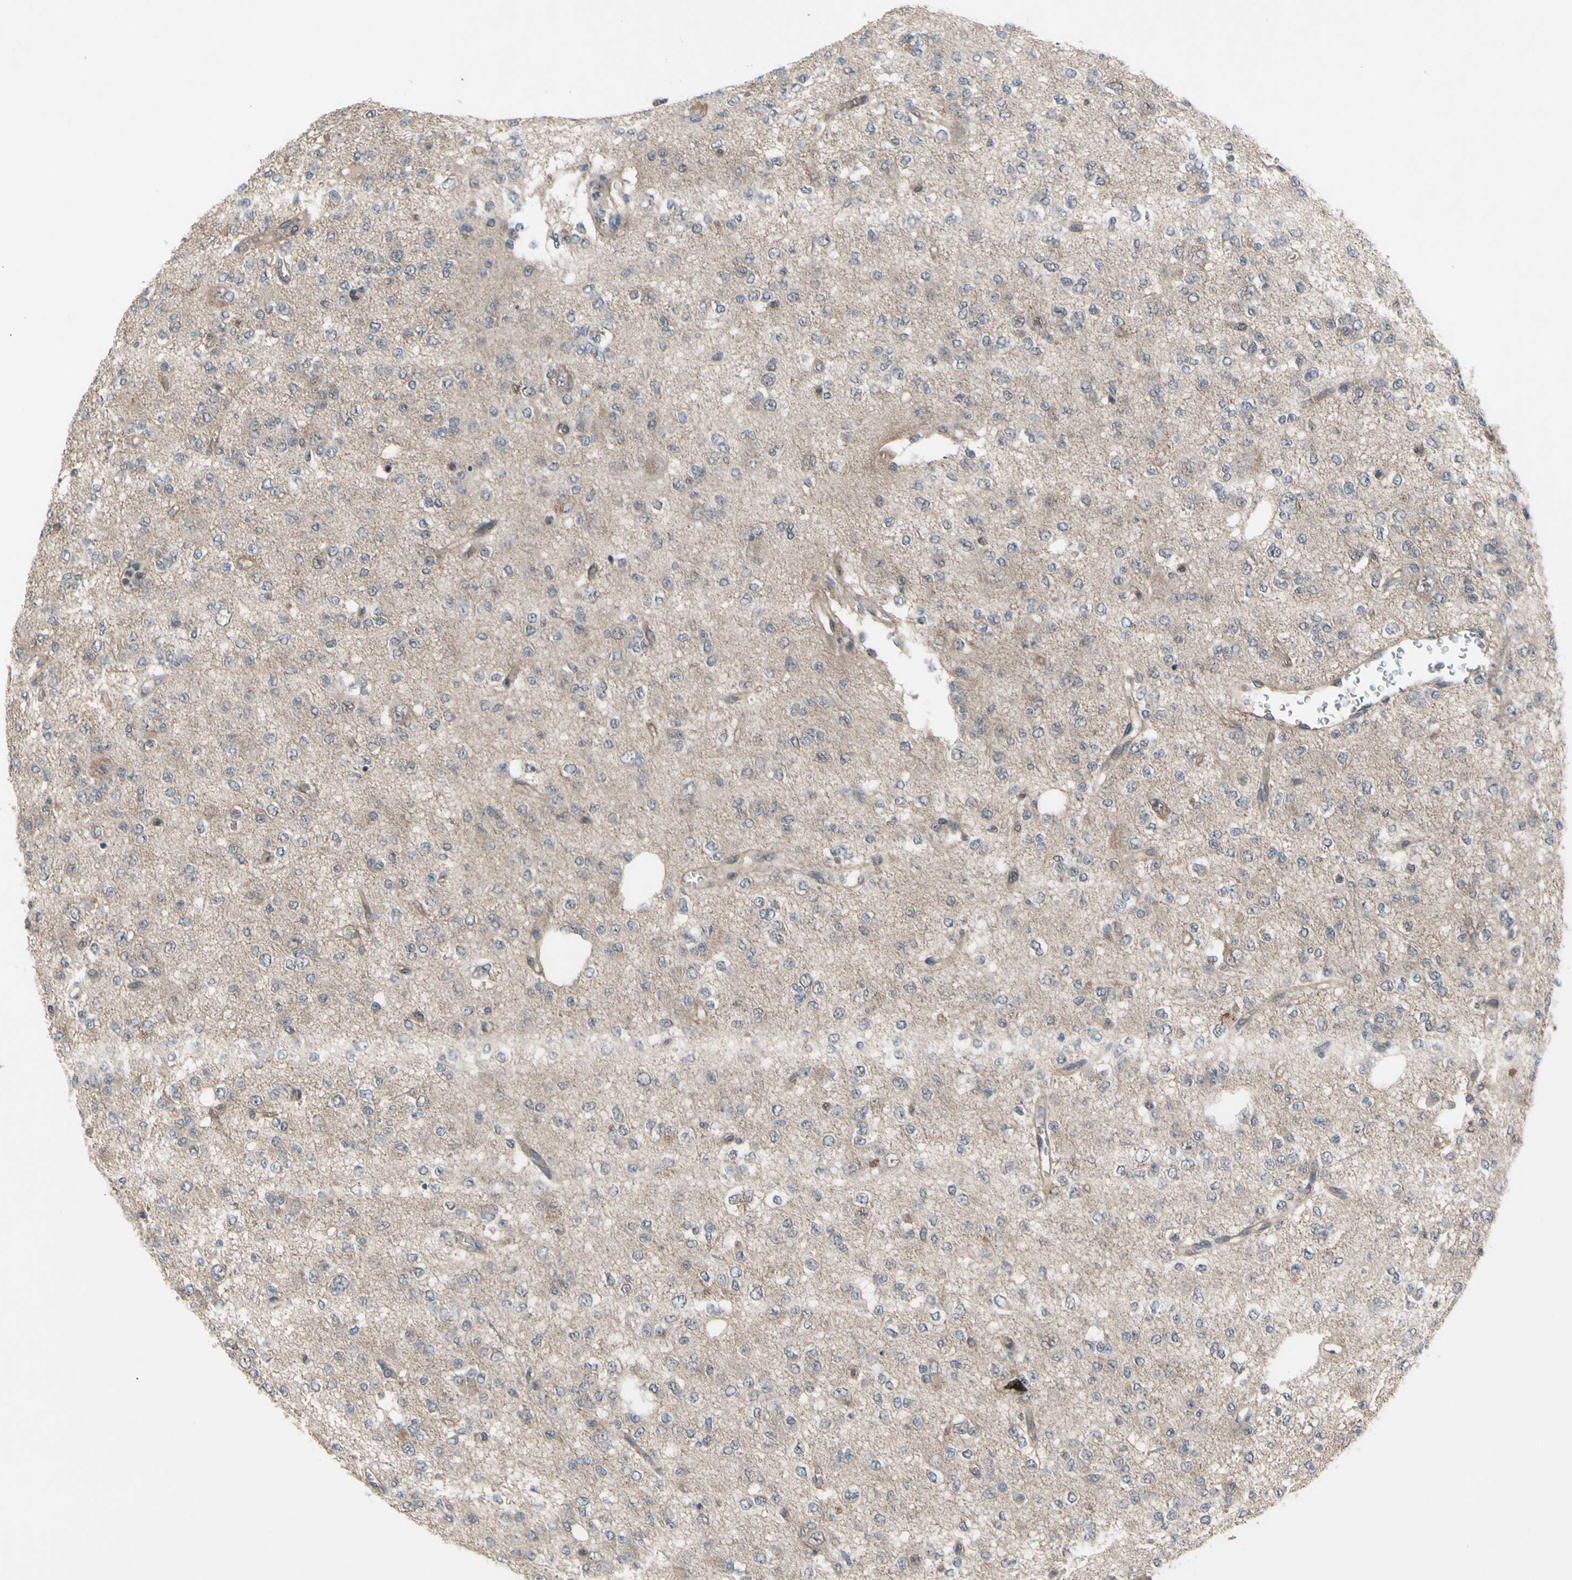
{"staining": {"intensity": "negative", "quantity": "none", "location": "none"}, "tissue": "glioma", "cell_type": "Tumor cells", "image_type": "cancer", "snomed": [{"axis": "morphology", "description": "Glioma, malignant, Low grade"}, {"axis": "topography", "description": "Brain"}], "caption": "IHC photomicrograph of malignant low-grade glioma stained for a protein (brown), which reveals no expression in tumor cells.", "gene": "TRDMT1", "patient": {"sex": "male", "age": 38}}